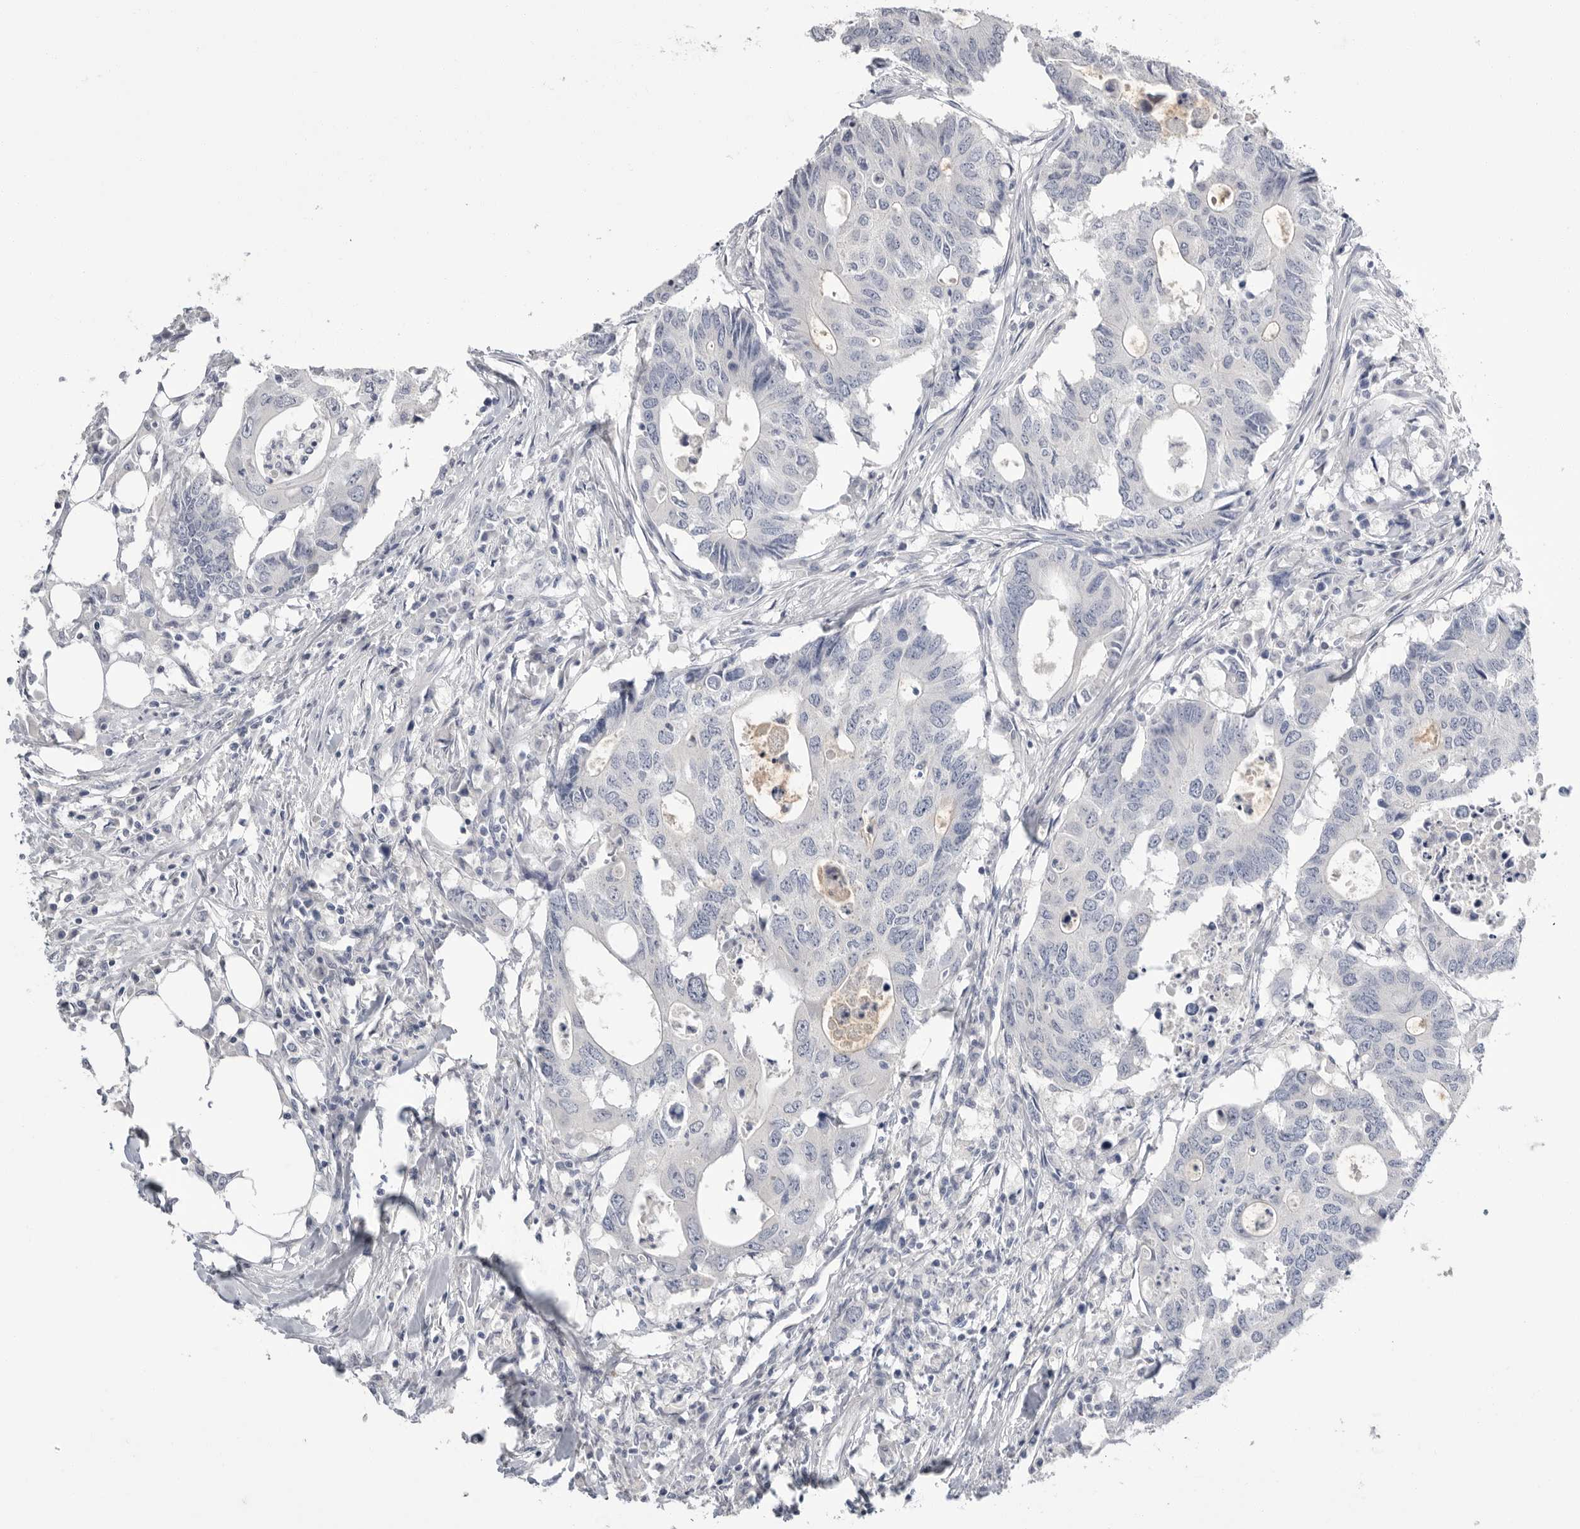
{"staining": {"intensity": "negative", "quantity": "none", "location": "none"}, "tissue": "colorectal cancer", "cell_type": "Tumor cells", "image_type": "cancer", "snomed": [{"axis": "morphology", "description": "Adenocarcinoma, NOS"}, {"axis": "topography", "description": "Colon"}], "caption": "DAB (3,3'-diaminobenzidine) immunohistochemical staining of adenocarcinoma (colorectal) reveals no significant positivity in tumor cells.", "gene": "APOA2", "patient": {"sex": "male", "age": 71}}